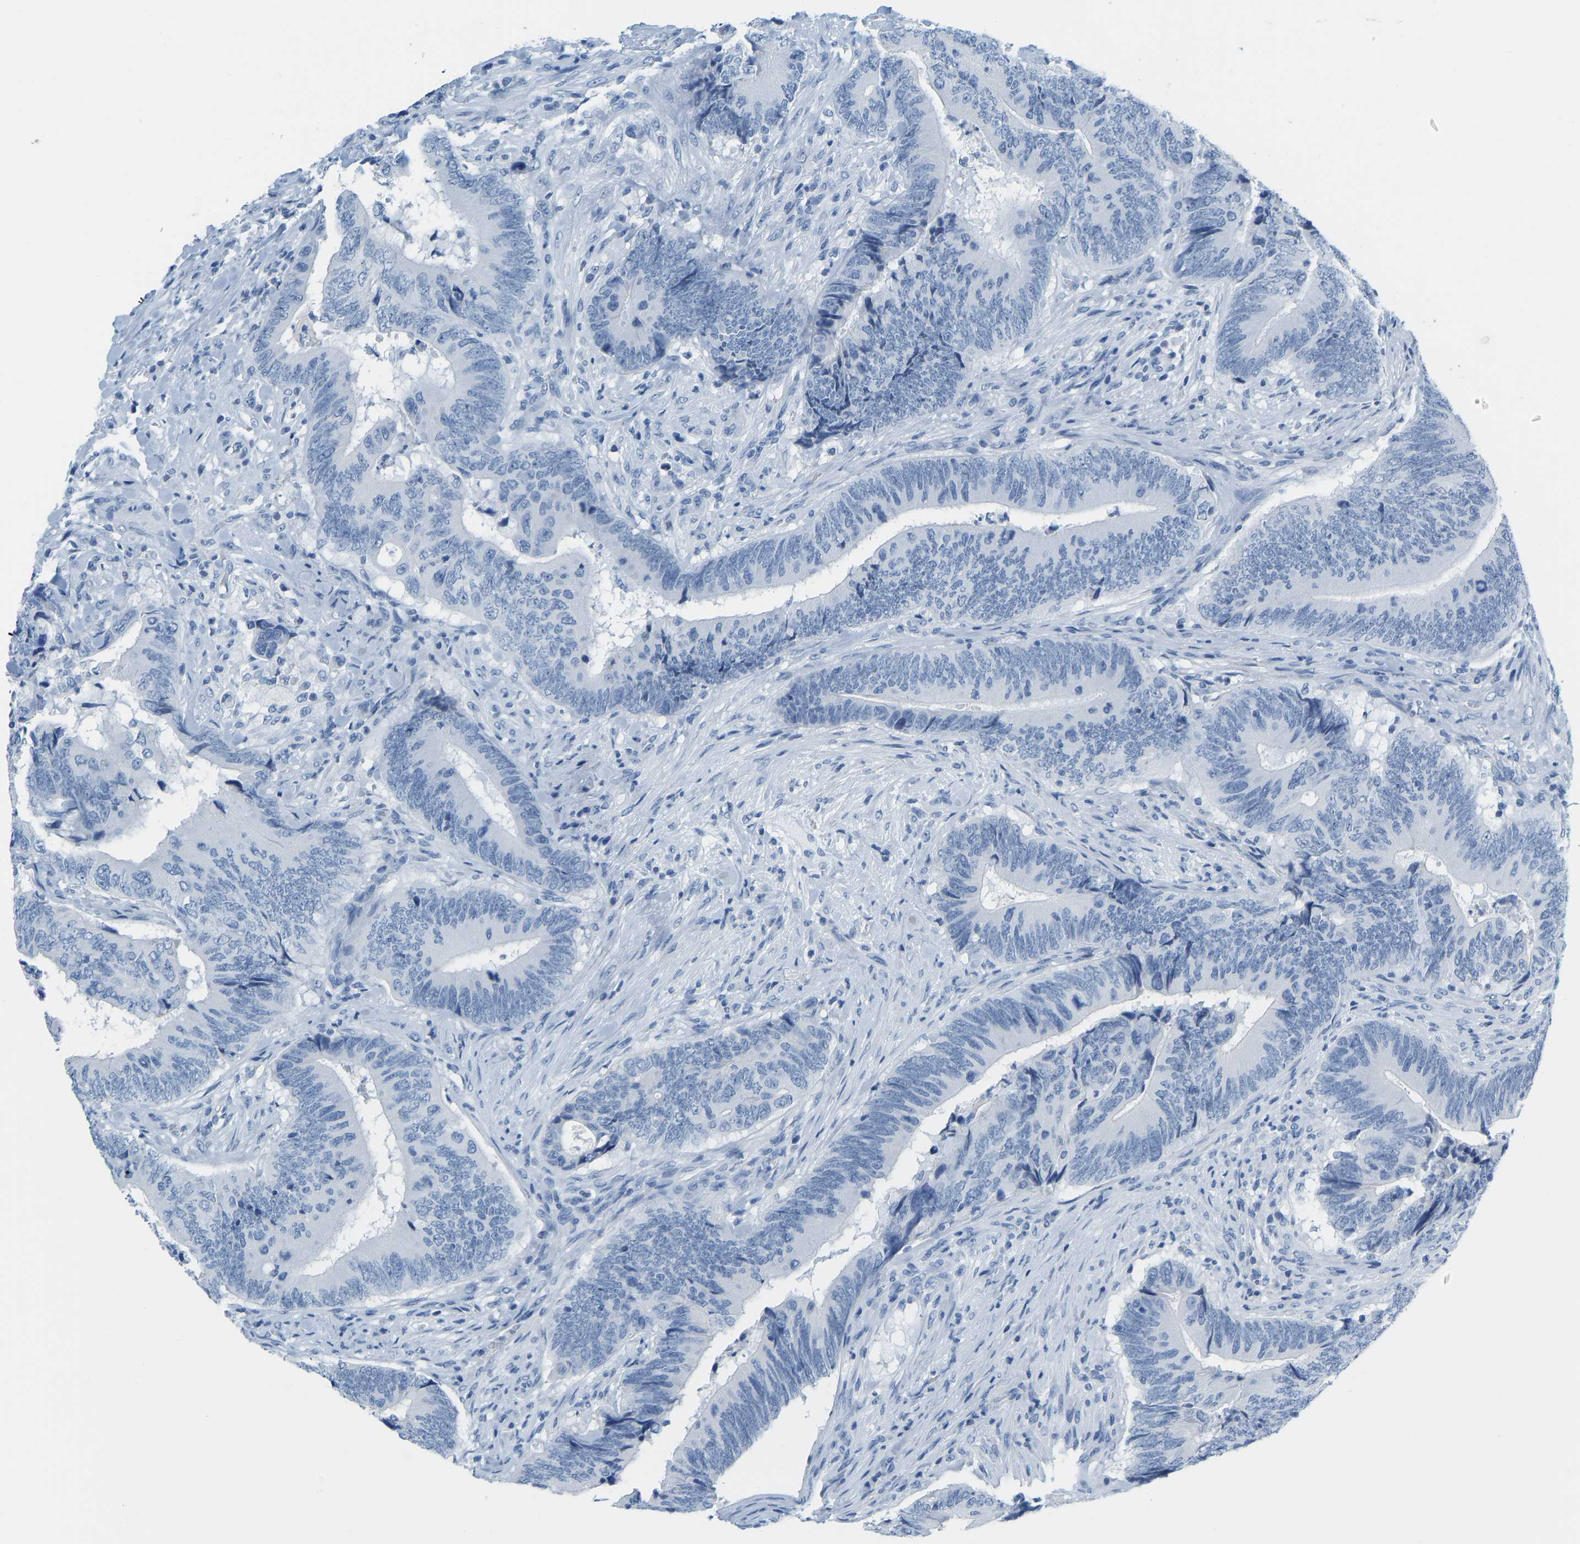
{"staining": {"intensity": "negative", "quantity": "none", "location": "none"}, "tissue": "colorectal cancer", "cell_type": "Tumor cells", "image_type": "cancer", "snomed": [{"axis": "morphology", "description": "Normal tissue, NOS"}, {"axis": "morphology", "description": "Adenocarcinoma, NOS"}, {"axis": "topography", "description": "Colon"}], "caption": "The histopathology image demonstrates no staining of tumor cells in colorectal adenocarcinoma.", "gene": "SERPINB3", "patient": {"sex": "male", "age": 56}}